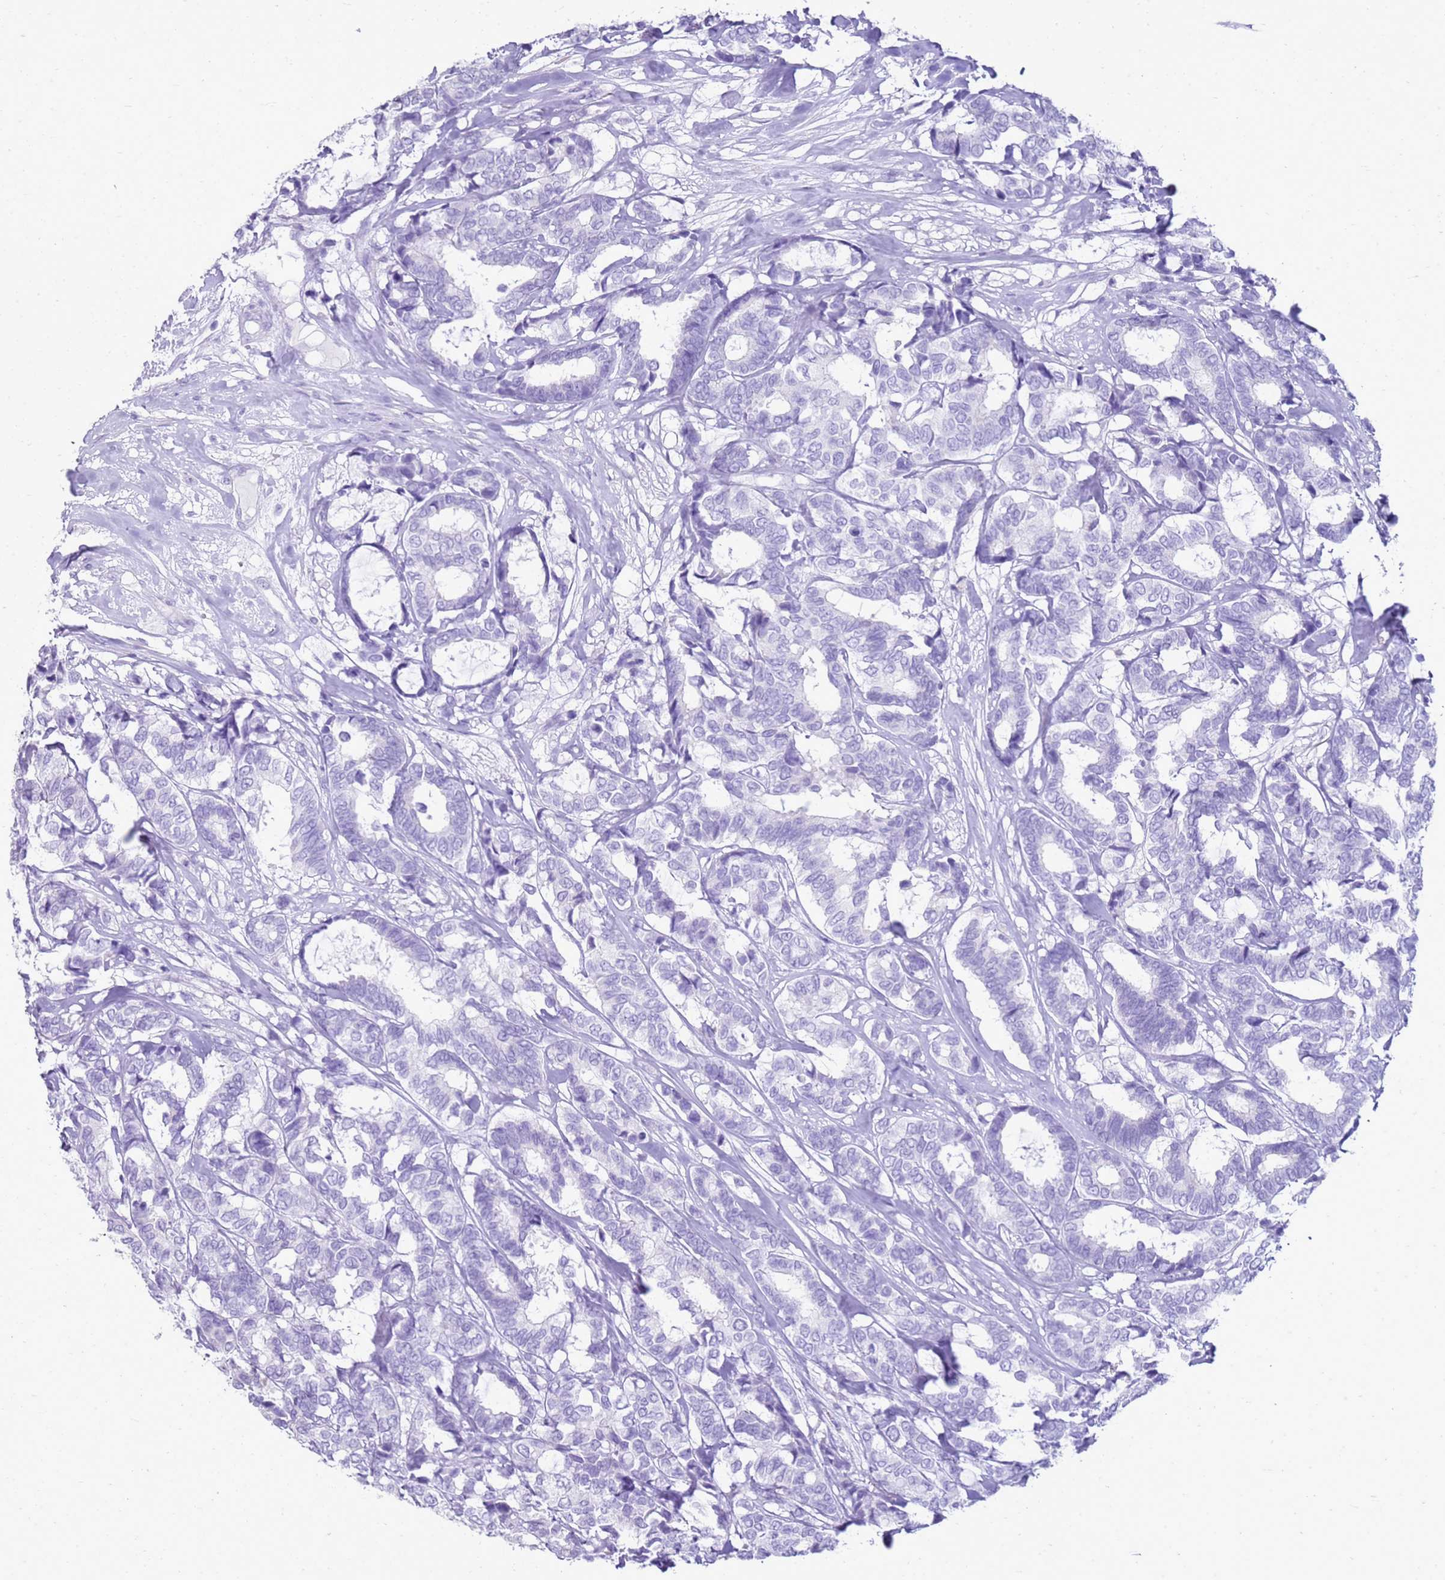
{"staining": {"intensity": "negative", "quantity": "none", "location": "none"}, "tissue": "breast cancer", "cell_type": "Tumor cells", "image_type": "cancer", "snomed": [{"axis": "morphology", "description": "Duct carcinoma"}, {"axis": "topography", "description": "Breast"}], "caption": "High magnification brightfield microscopy of infiltrating ductal carcinoma (breast) stained with DAB (3,3'-diaminobenzidine) (brown) and counterstained with hematoxylin (blue): tumor cells show no significant expression. Brightfield microscopy of immunohistochemistry (IHC) stained with DAB (brown) and hematoxylin (blue), captured at high magnification.", "gene": "CA8", "patient": {"sex": "female", "age": 87}}